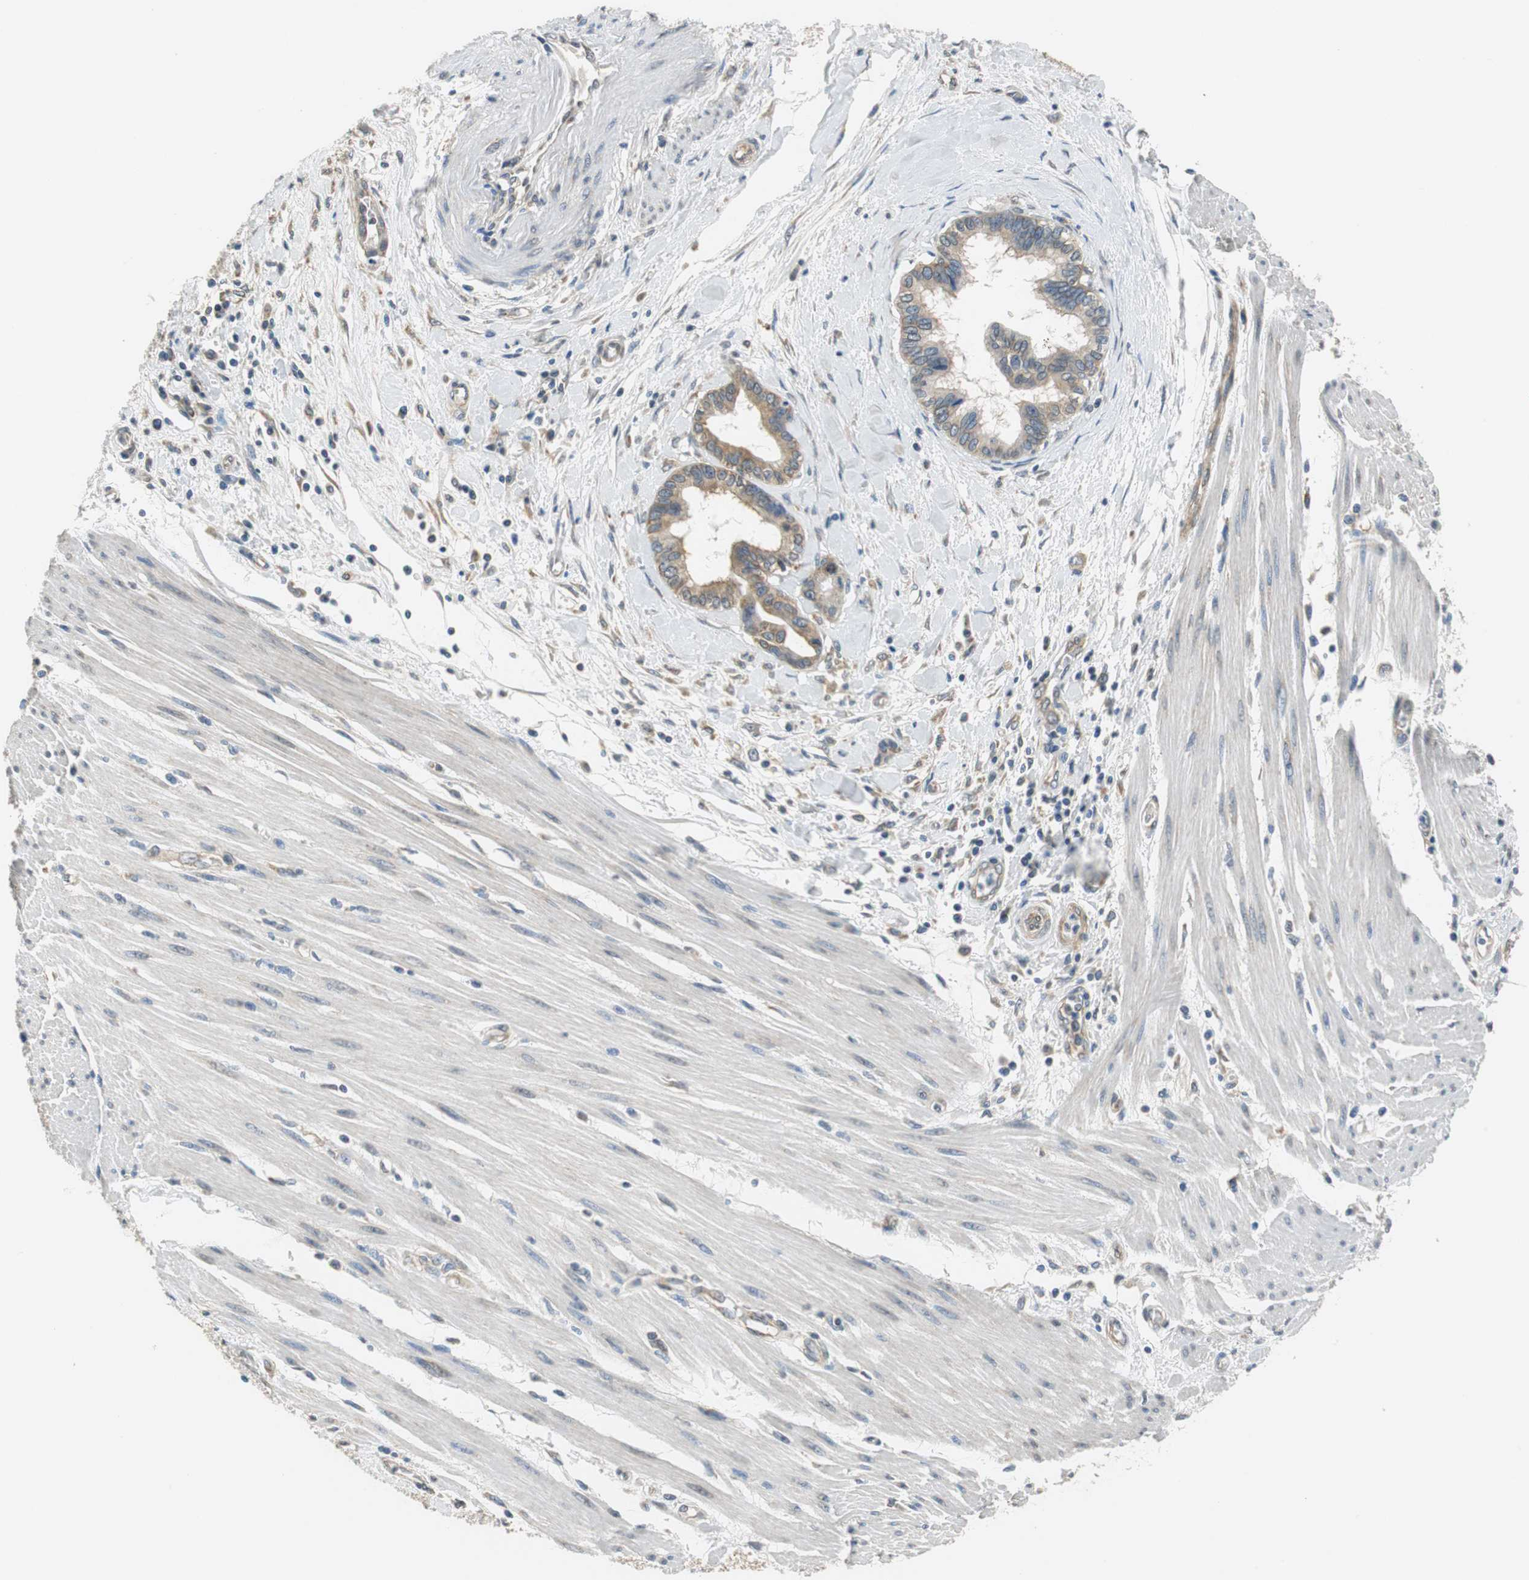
{"staining": {"intensity": "moderate", "quantity": ">75%", "location": "cytoplasmic/membranous"}, "tissue": "pancreatic cancer", "cell_type": "Tumor cells", "image_type": "cancer", "snomed": [{"axis": "morphology", "description": "Adenocarcinoma, NOS"}, {"axis": "topography", "description": "Pancreas"}], "caption": "Human pancreatic cancer stained for a protein (brown) exhibits moderate cytoplasmic/membranous positive staining in approximately >75% of tumor cells.", "gene": "CNOT3", "patient": {"sex": "female", "age": 64}}